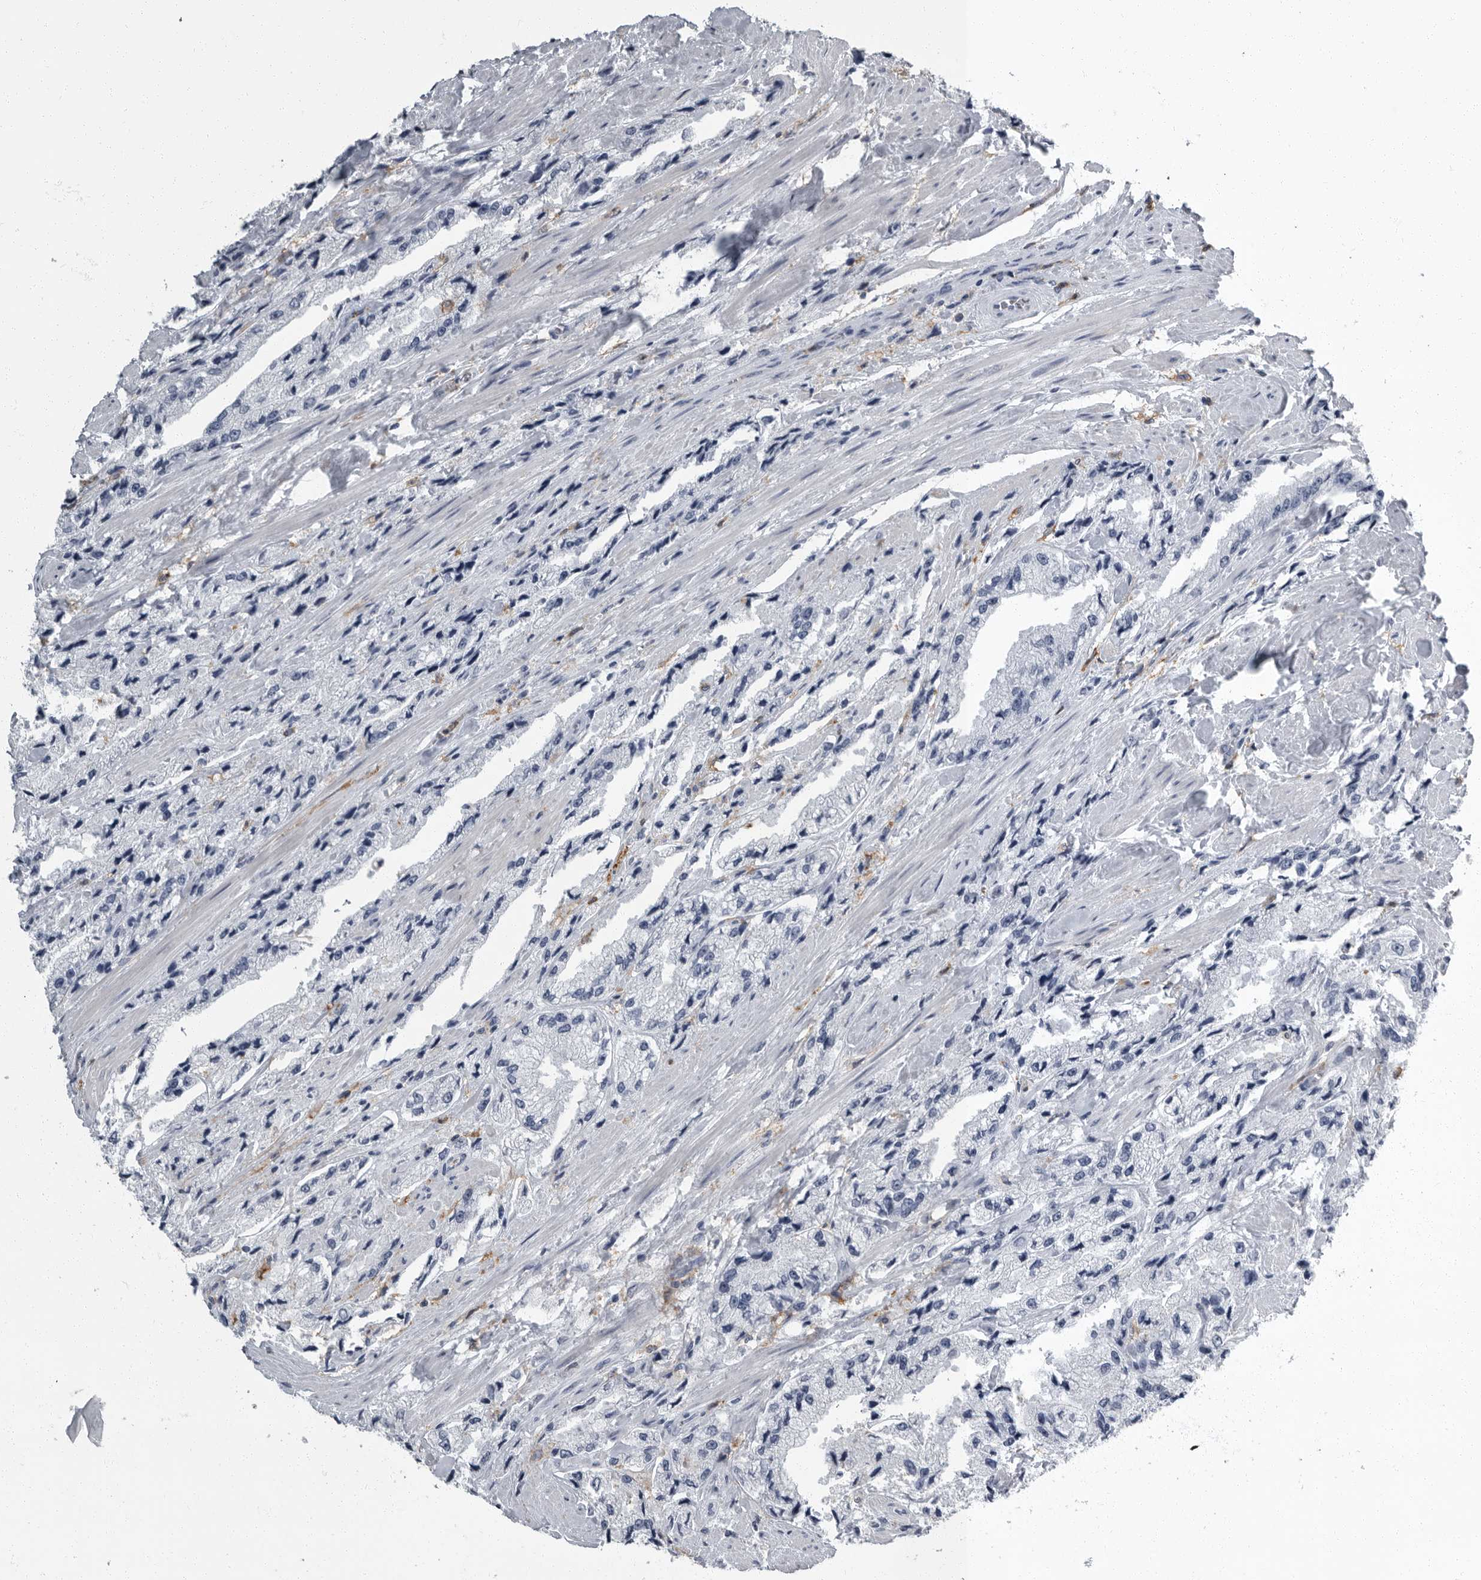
{"staining": {"intensity": "negative", "quantity": "none", "location": "none"}, "tissue": "prostate cancer", "cell_type": "Tumor cells", "image_type": "cancer", "snomed": [{"axis": "morphology", "description": "Adenocarcinoma, High grade"}, {"axis": "topography", "description": "Prostate"}], "caption": "Tumor cells are negative for protein expression in human adenocarcinoma (high-grade) (prostate). (Brightfield microscopy of DAB (3,3'-diaminobenzidine) immunohistochemistry at high magnification).", "gene": "FCER1G", "patient": {"sex": "male", "age": 58}}